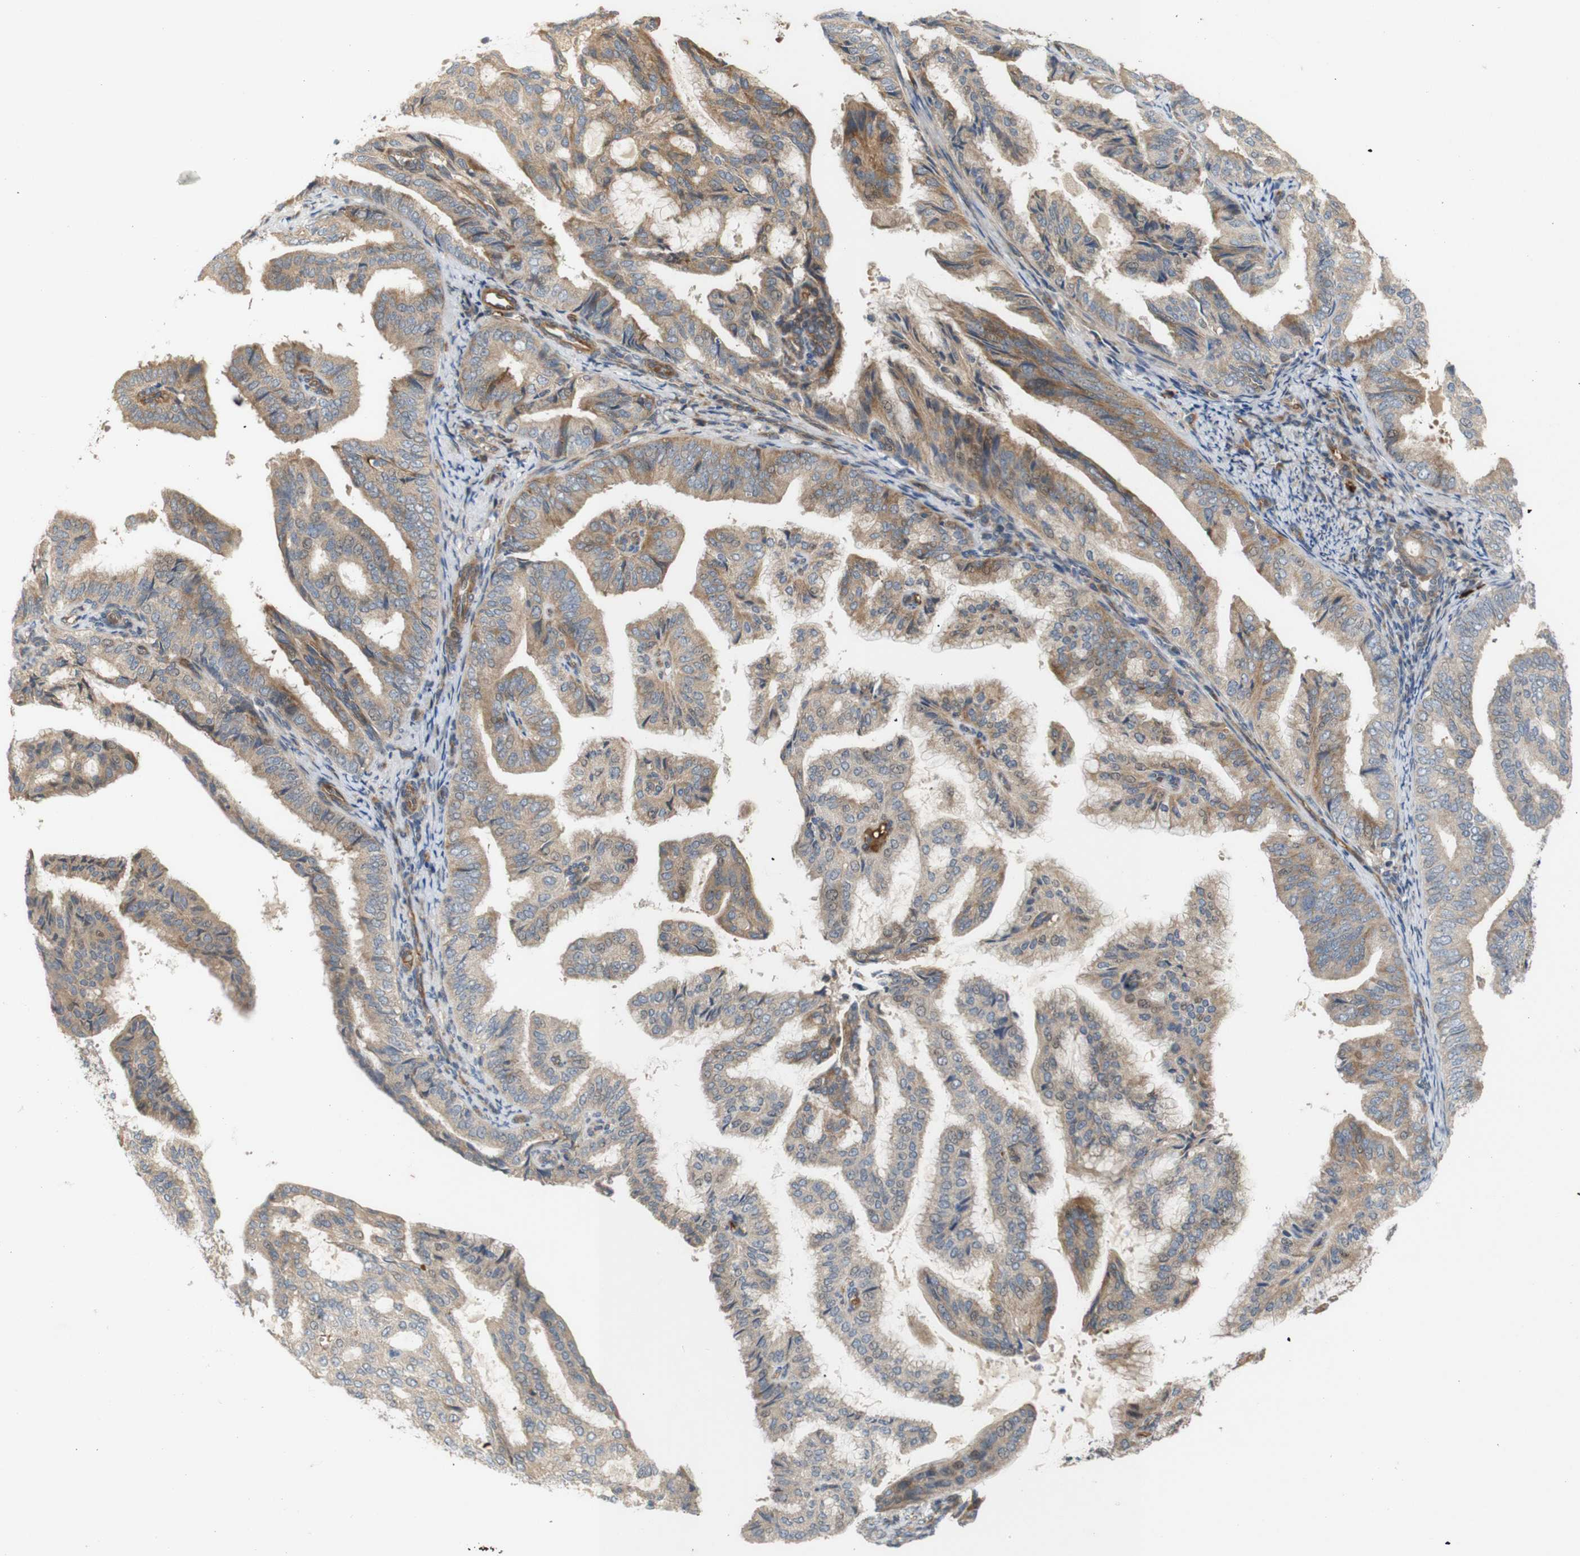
{"staining": {"intensity": "weak", "quantity": ">75%", "location": "cytoplasmic/membranous"}, "tissue": "endometrial cancer", "cell_type": "Tumor cells", "image_type": "cancer", "snomed": [{"axis": "morphology", "description": "Adenocarcinoma, NOS"}, {"axis": "topography", "description": "Endometrium"}], "caption": "Tumor cells show weak cytoplasmic/membranous staining in approximately >75% of cells in adenocarcinoma (endometrial).", "gene": "RPTOR", "patient": {"sex": "female", "age": 58}}